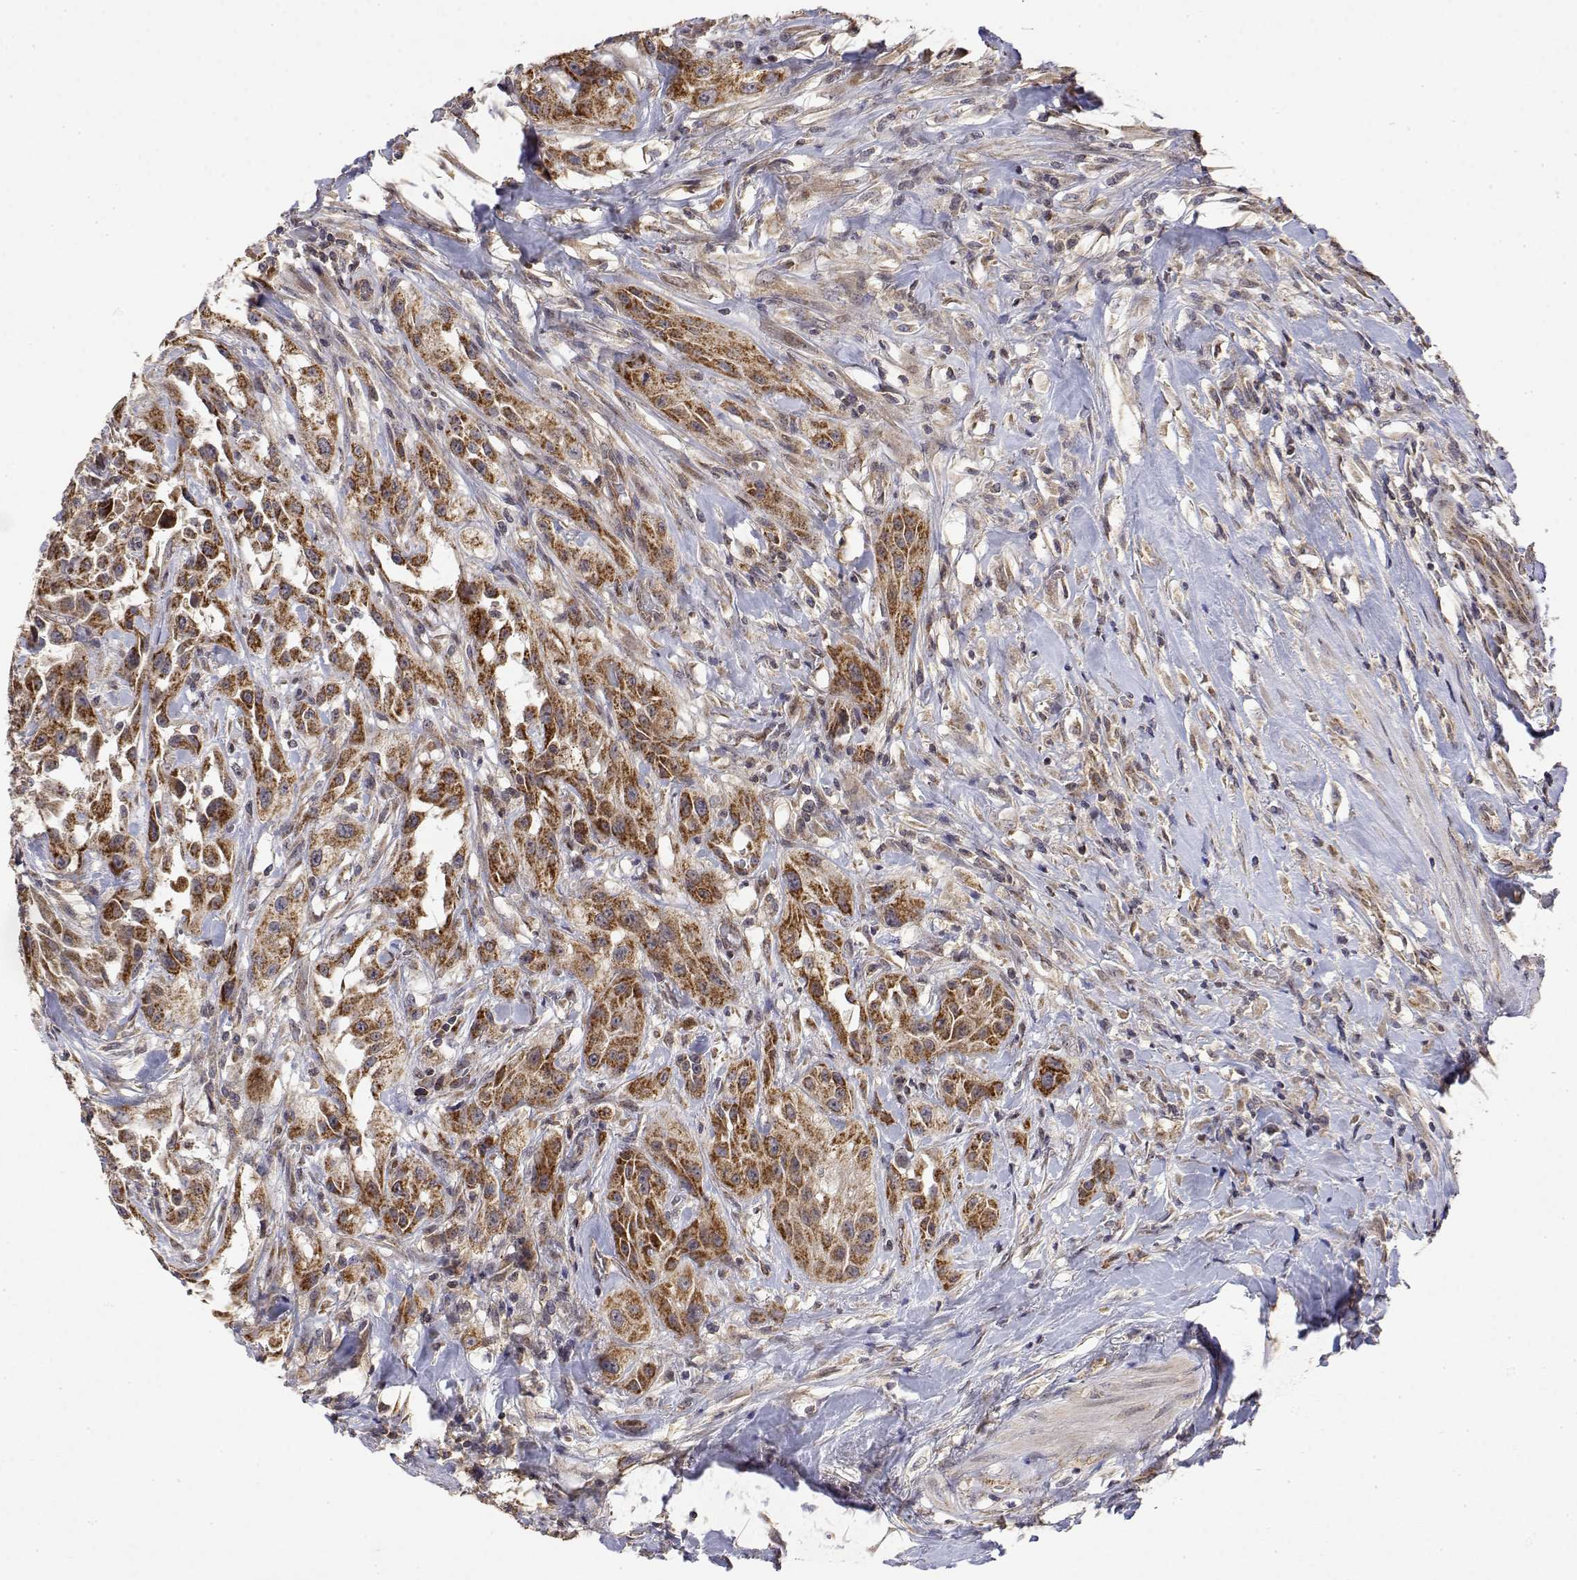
{"staining": {"intensity": "moderate", "quantity": ">75%", "location": "cytoplasmic/membranous"}, "tissue": "urothelial cancer", "cell_type": "Tumor cells", "image_type": "cancer", "snomed": [{"axis": "morphology", "description": "Urothelial carcinoma, High grade"}, {"axis": "topography", "description": "Urinary bladder"}], "caption": "Human urothelial cancer stained with a brown dye reveals moderate cytoplasmic/membranous positive positivity in approximately >75% of tumor cells.", "gene": "GADD45GIP1", "patient": {"sex": "male", "age": 79}}